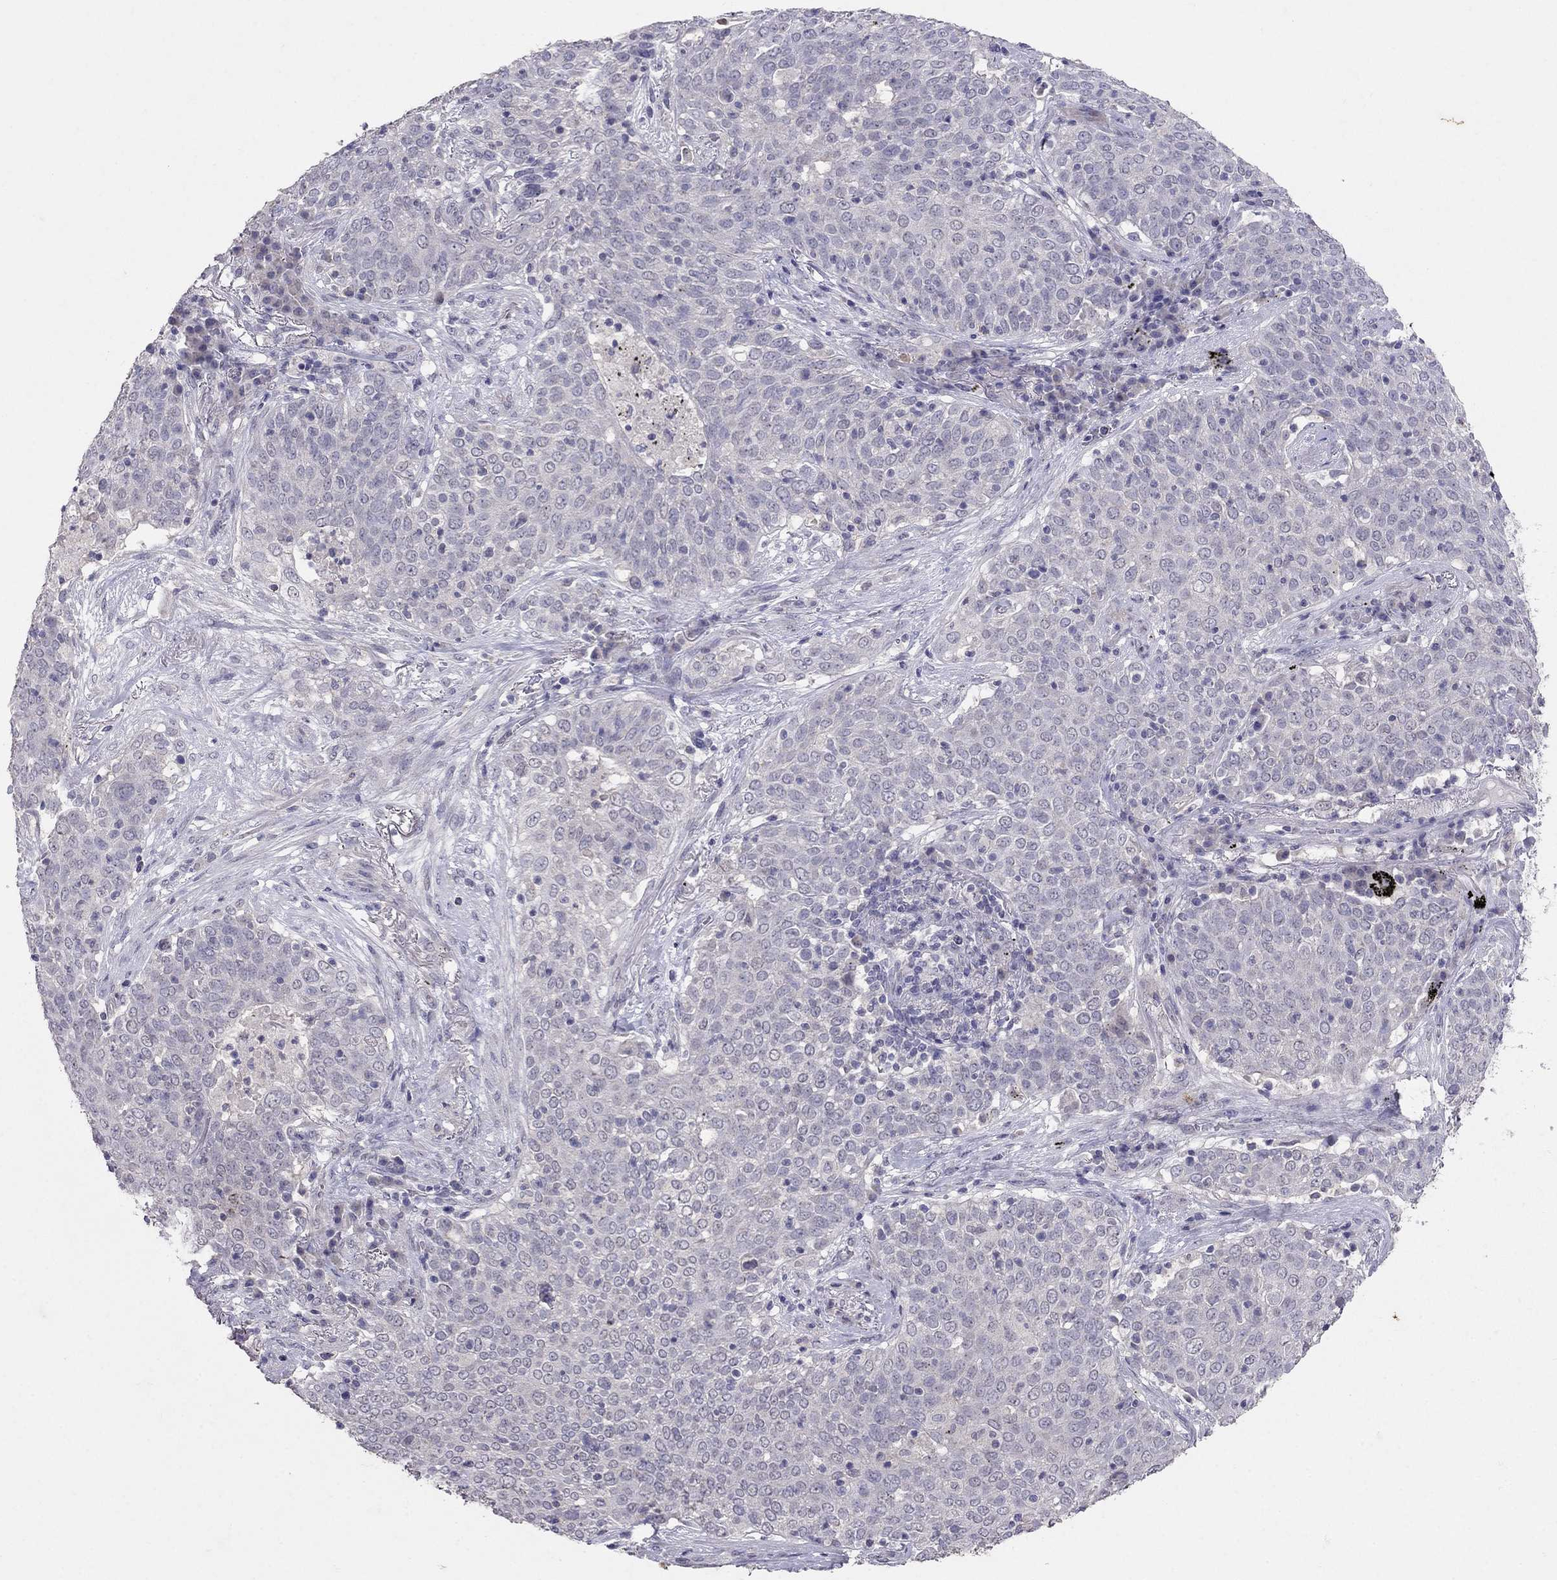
{"staining": {"intensity": "negative", "quantity": "none", "location": "none"}, "tissue": "lung cancer", "cell_type": "Tumor cells", "image_type": "cancer", "snomed": [{"axis": "morphology", "description": "Squamous cell carcinoma, NOS"}, {"axis": "topography", "description": "Lung"}], "caption": "DAB immunohistochemical staining of human lung squamous cell carcinoma demonstrates no significant positivity in tumor cells.", "gene": "FST", "patient": {"sex": "male", "age": 82}}